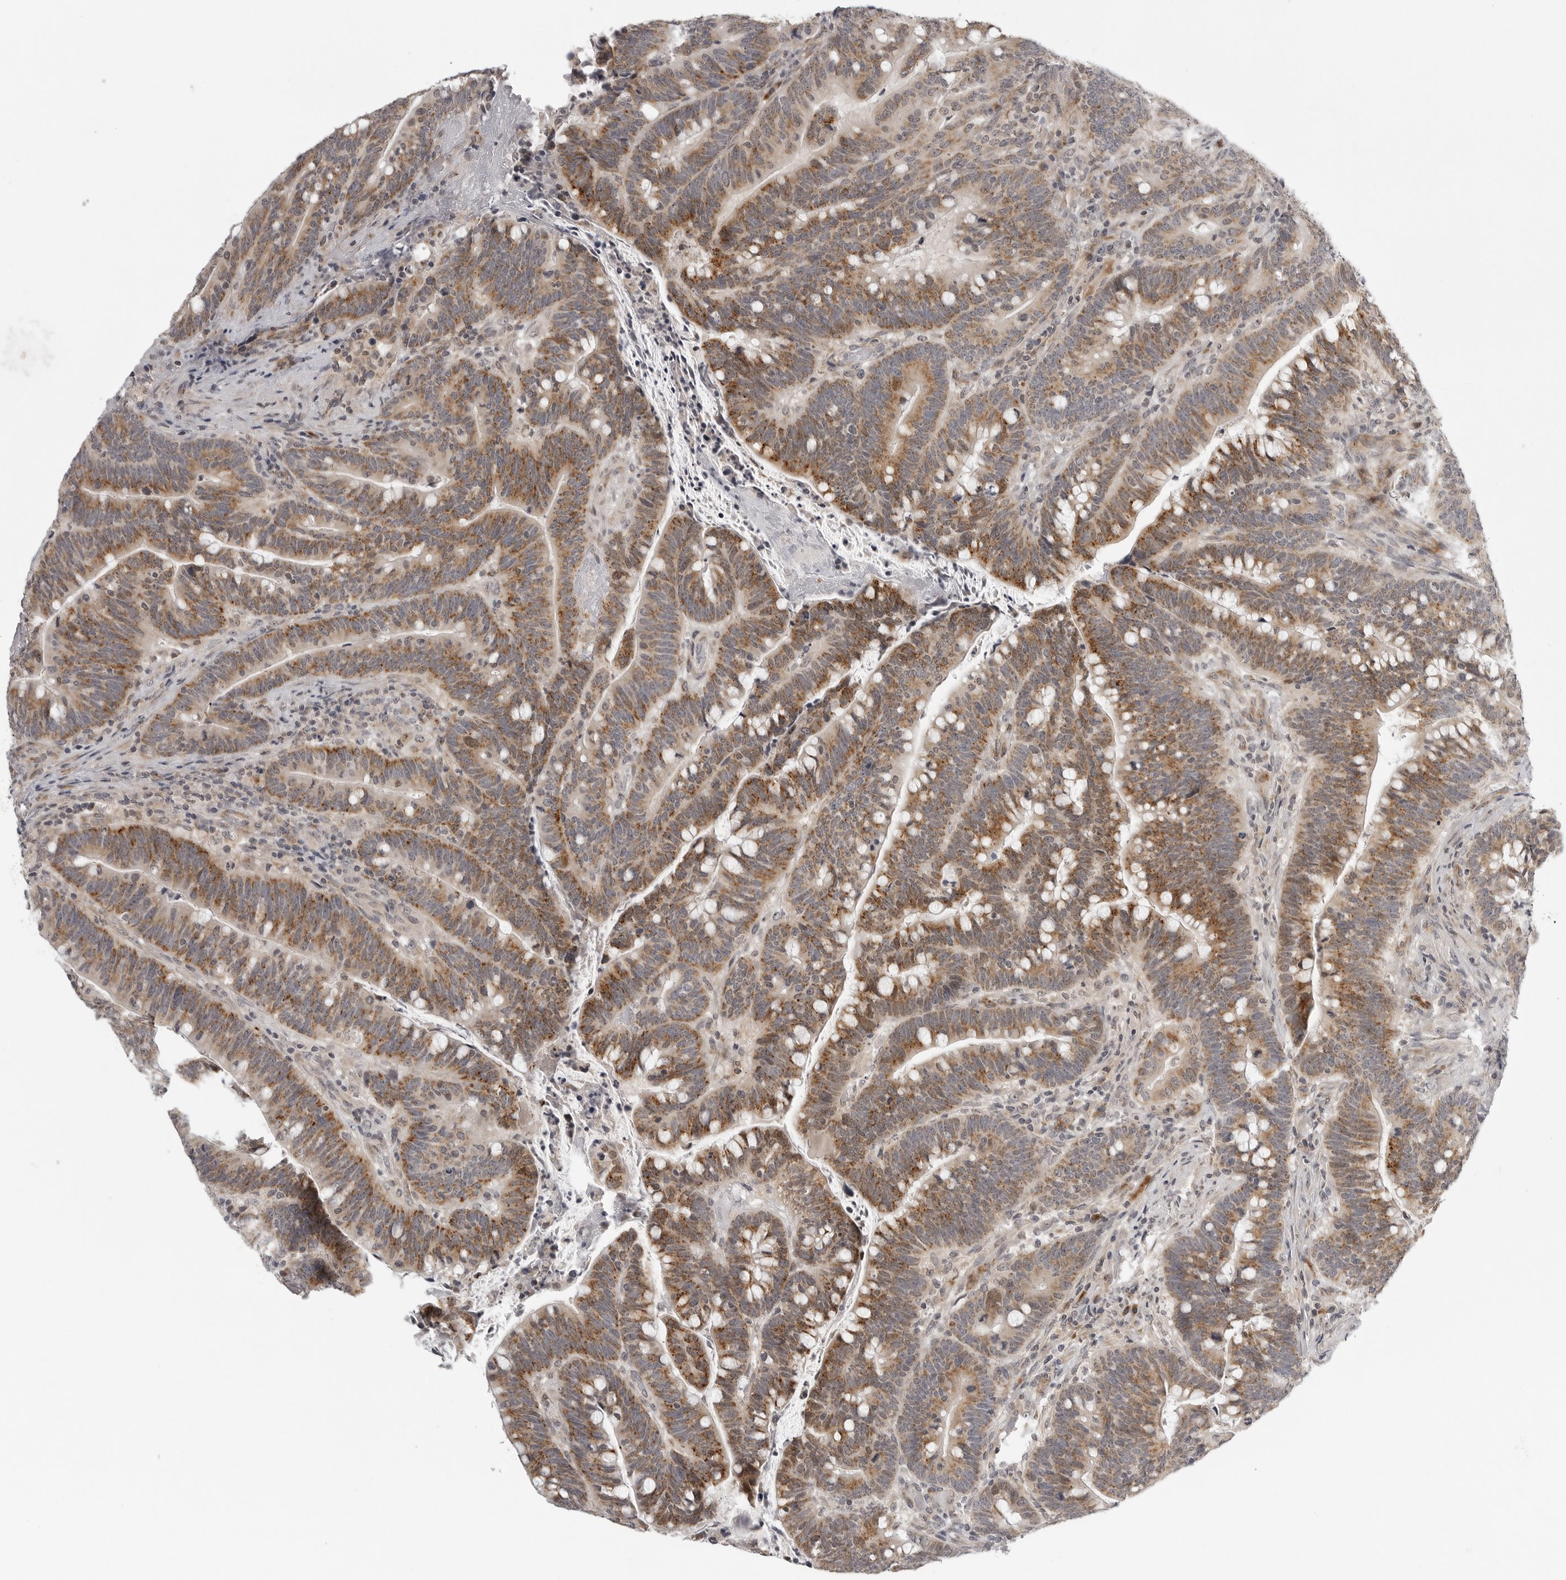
{"staining": {"intensity": "moderate", "quantity": ">75%", "location": "cytoplasmic/membranous"}, "tissue": "colorectal cancer", "cell_type": "Tumor cells", "image_type": "cancer", "snomed": [{"axis": "morphology", "description": "Adenocarcinoma, NOS"}, {"axis": "topography", "description": "Colon"}], "caption": "Human adenocarcinoma (colorectal) stained with a brown dye displays moderate cytoplasmic/membranous positive staining in approximately >75% of tumor cells.", "gene": "TUT4", "patient": {"sex": "female", "age": 66}}